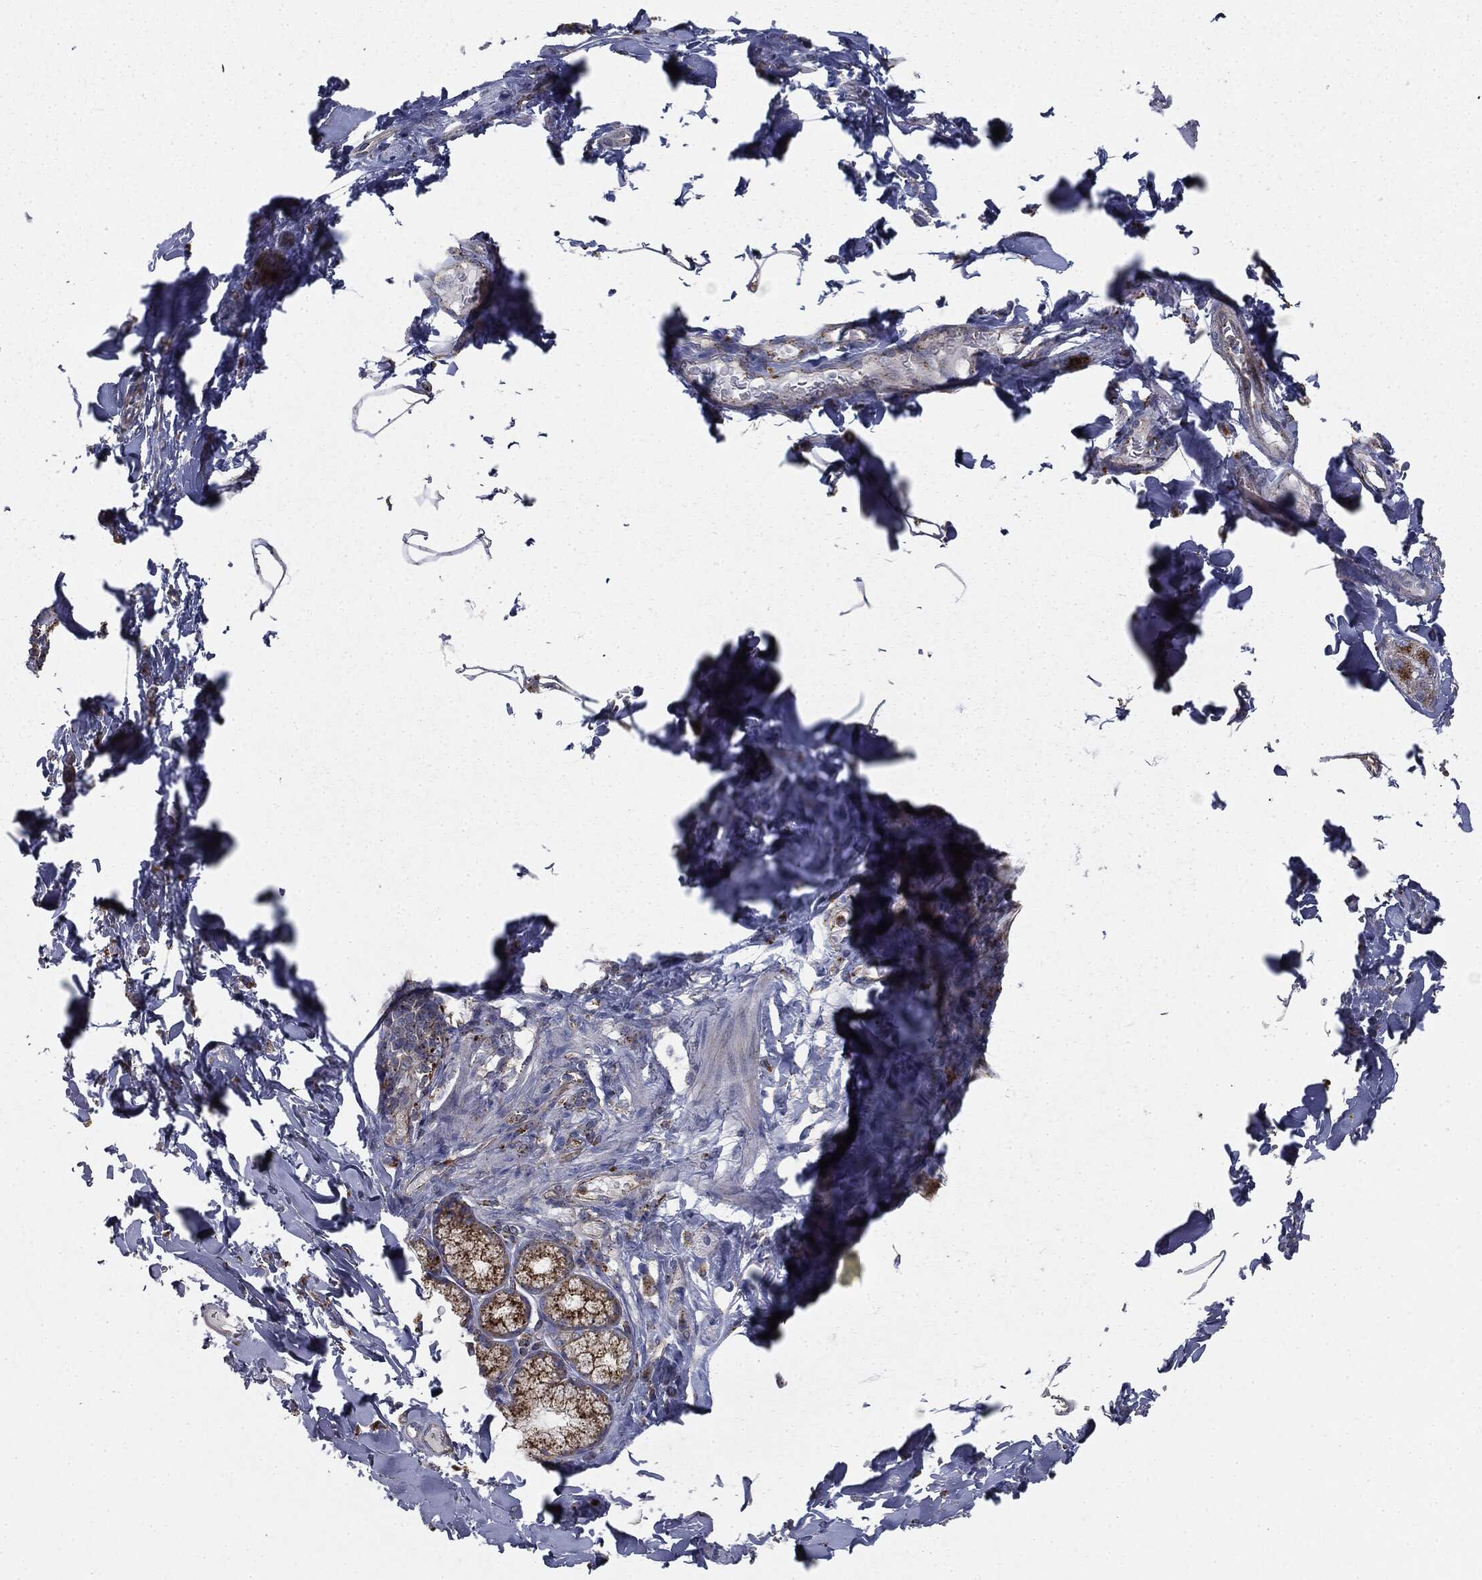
{"staining": {"intensity": "negative", "quantity": "none", "location": "none"}, "tissue": "soft tissue", "cell_type": "Fibroblasts", "image_type": "normal", "snomed": [{"axis": "morphology", "description": "Normal tissue, NOS"}, {"axis": "topography", "description": "Smooth muscle"}, {"axis": "topography", "description": "Duodenum"}, {"axis": "topography", "description": "Peripheral nerve tissue"}], "caption": "Fibroblasts show no significant protein staining in benign soft tissue. (Stains: DAB (3,3'-diaminobenzidine) immunohistochemistry with hematoxylin counter stain, Microscopy: brightfield microscopy at high magnification).", "gene": "CTSA", "patient": {"sex": "female", "age": 61}}